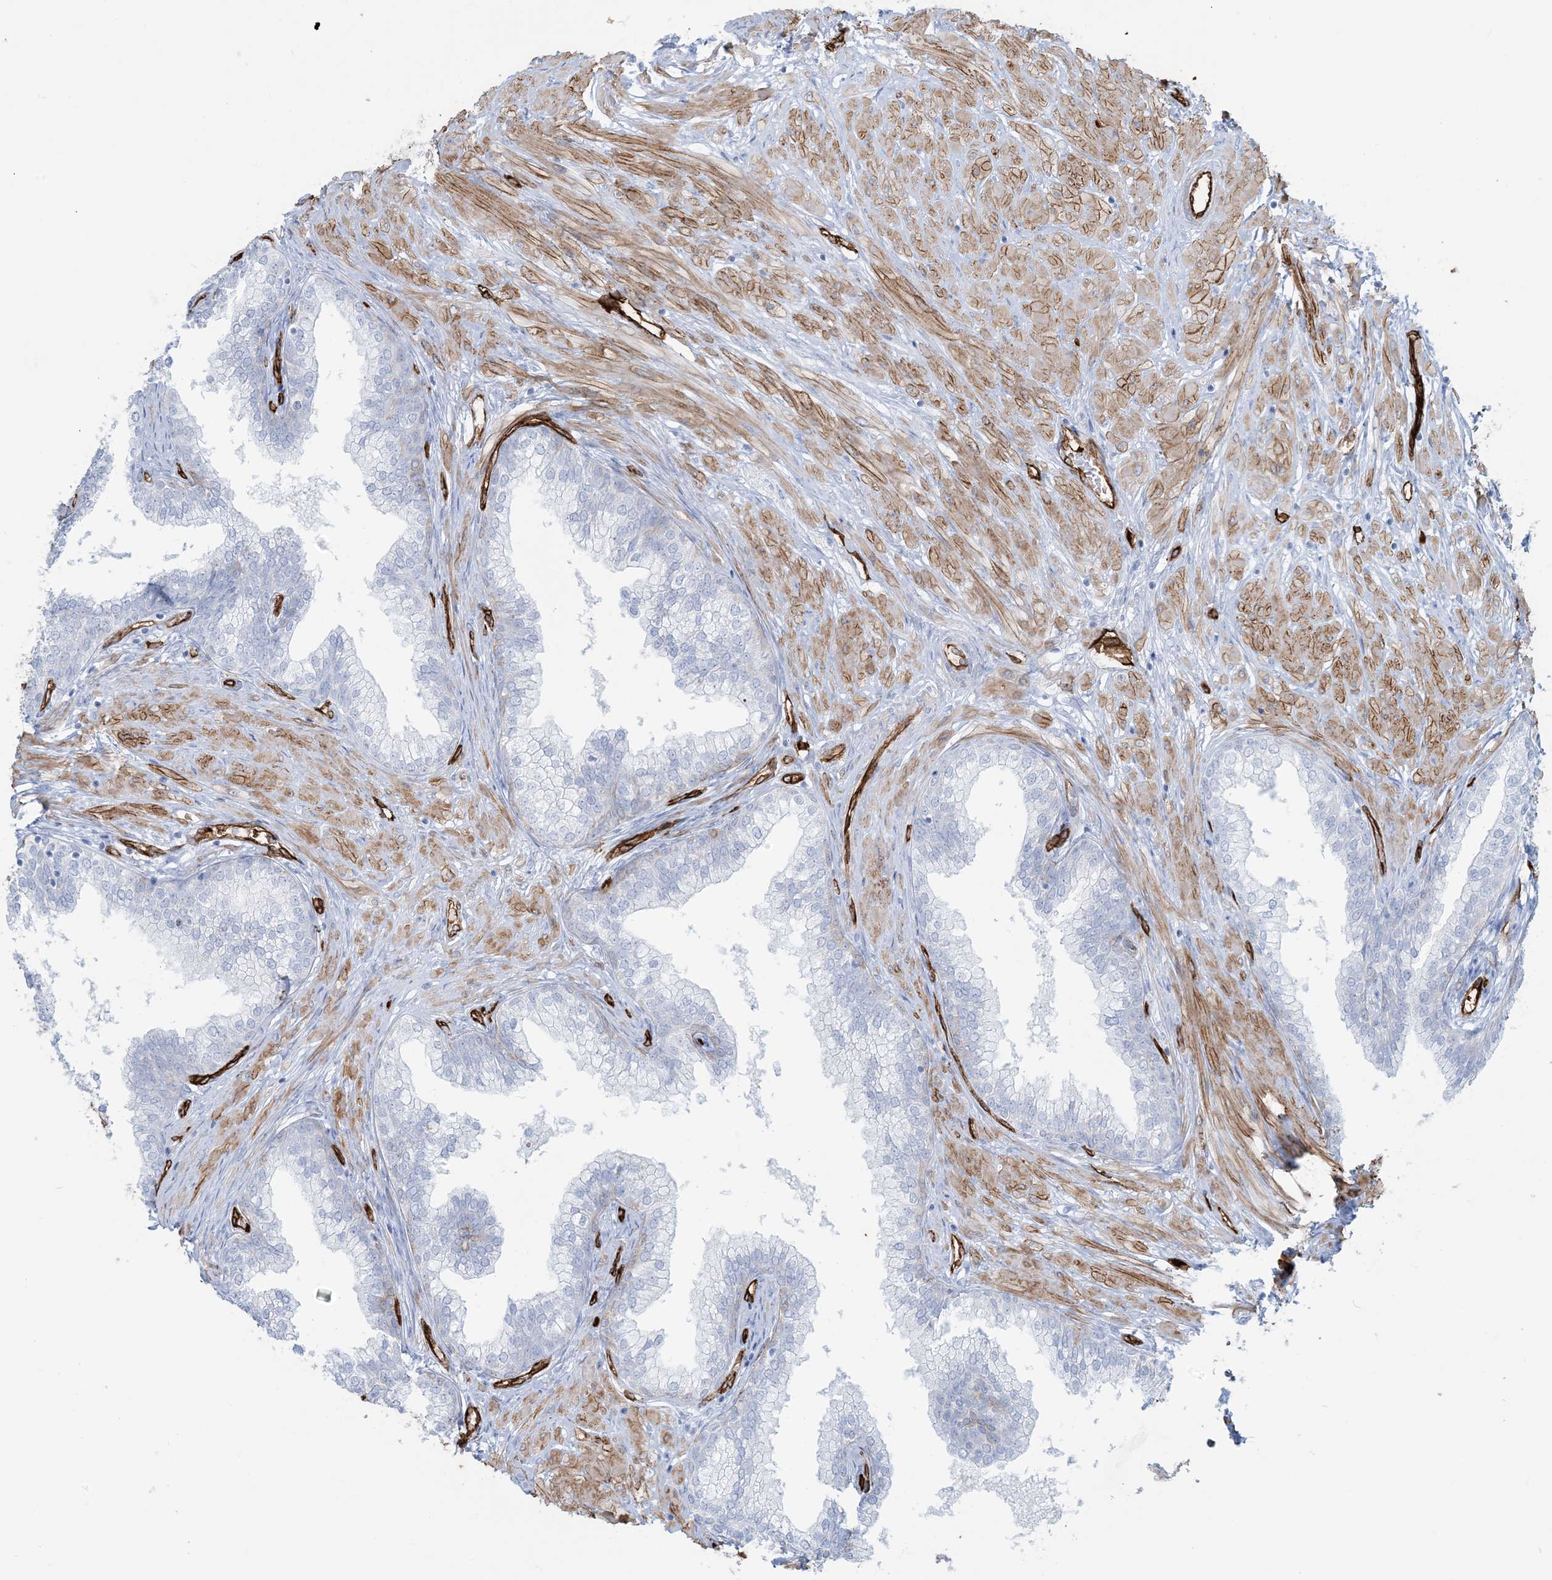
{"staining": {"intensity": "negative", "quantity": "none", "location": "none"}, "tissue": "prostate", "cell_type": "Glandular cells", "image_type": "normal", "snomed": [{"axis": "morphology", "description": "Normal tissue, NOS"}, {"axis": "morphology", "description": "Urothelial carcinoma, Low grade"}, {"axis": "topography", "description": "Urinary bladder"}, {"axis": "topography", "description": "Prostate"}], "caption": "Immunohistochemistry (IHC) of normal human prostate demonstrates no expression in glandular cells.", "gene": "EPS8L3", "patient": {"sex": "male", "age": 60}}